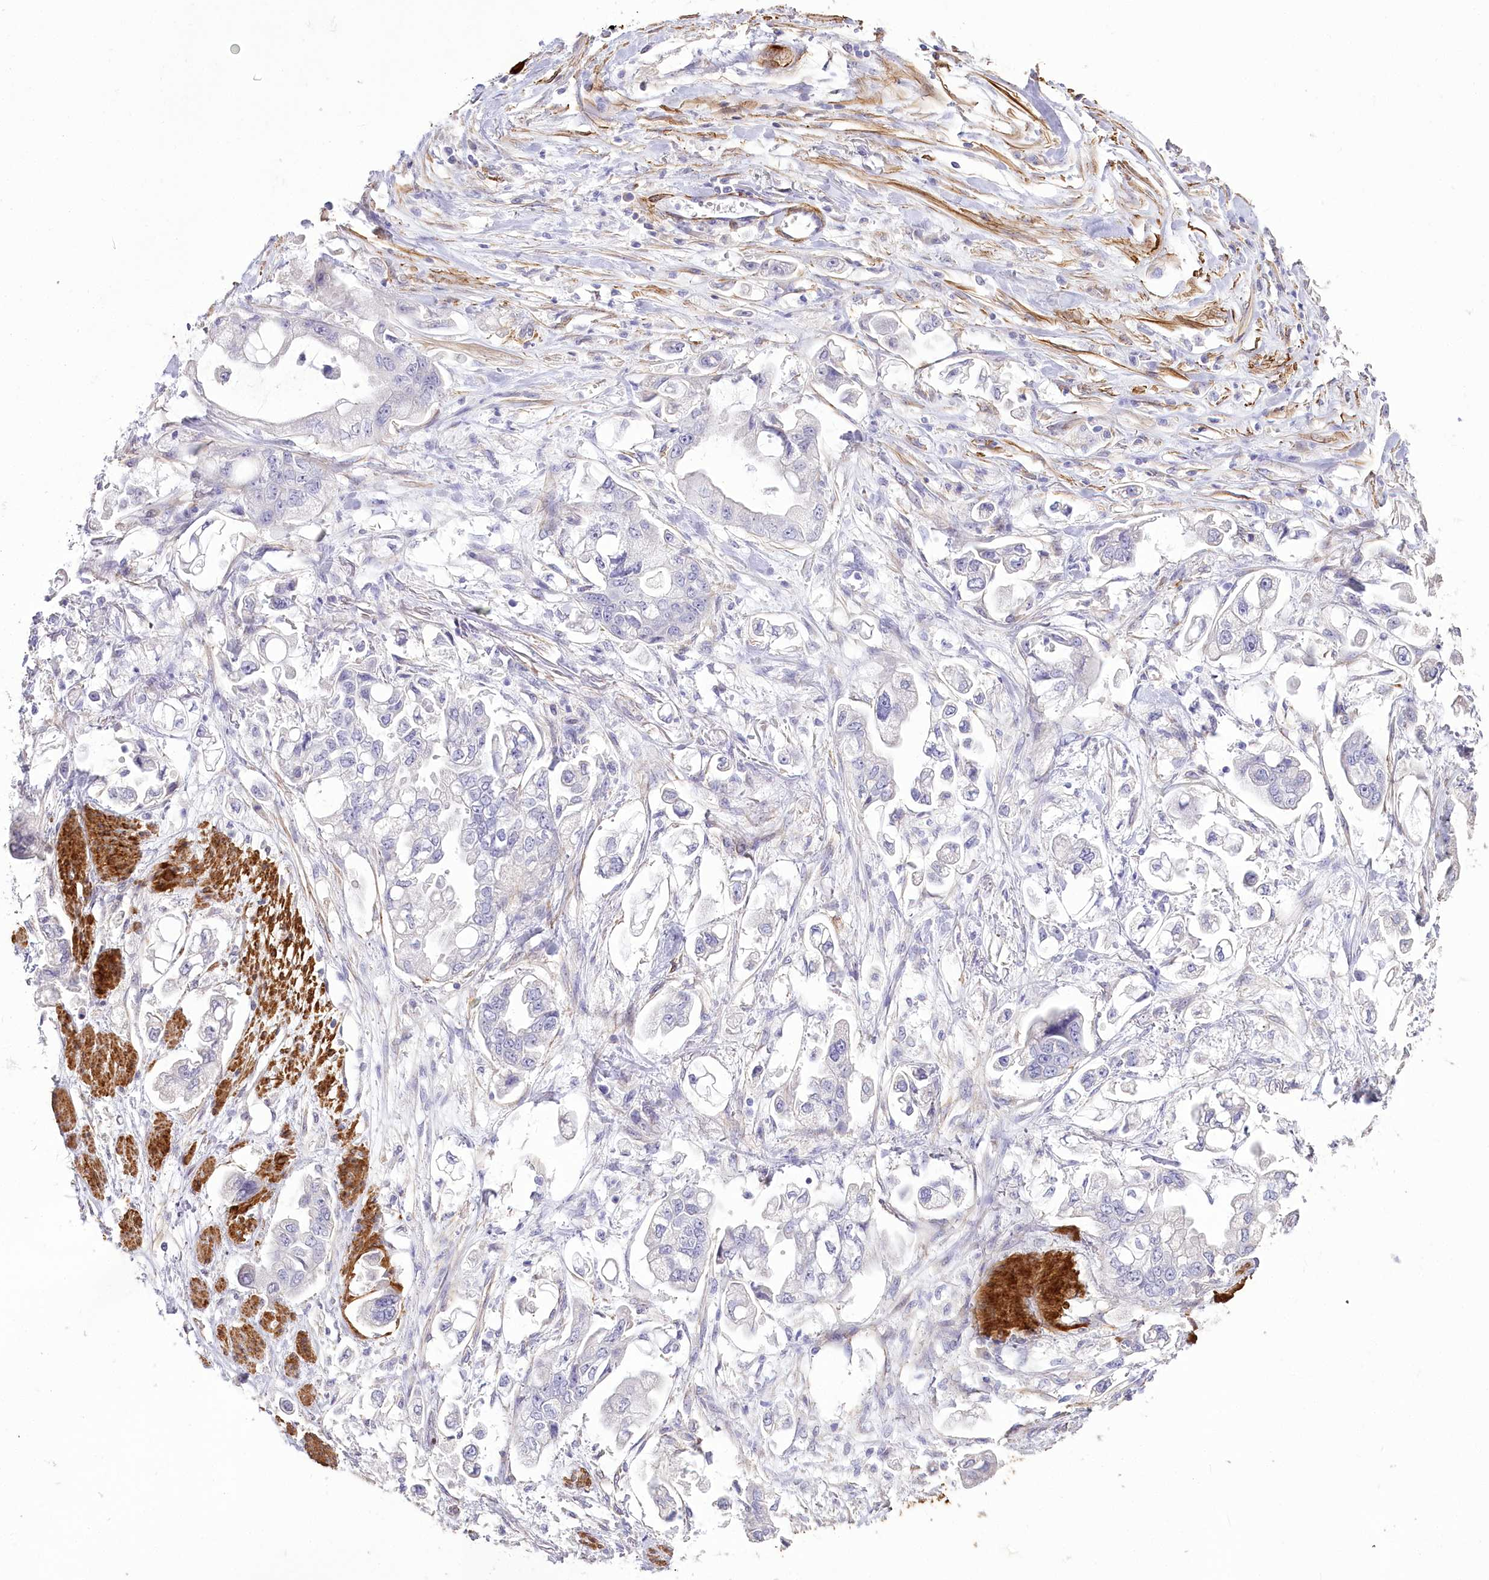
{"staining": {"intensity": "negative", "quantity": "none", "location": "none"}, "tissue": "stomach cancer", "cell_type": "Tumor cells", "image_type": "cancer", "snomed": [{"axis": "morphology", "description": "Adenocarcinoma, NOS"}, {"axis": "topography", "description": "Stomach"}], "caption": "Immunohistochemical staining of human stomach cancer (adenocarcinoma) demonstrates no significant expression in tumor cells.", "gene": "SYNPO2", "patient": {"sex": "male", "age": 62}}